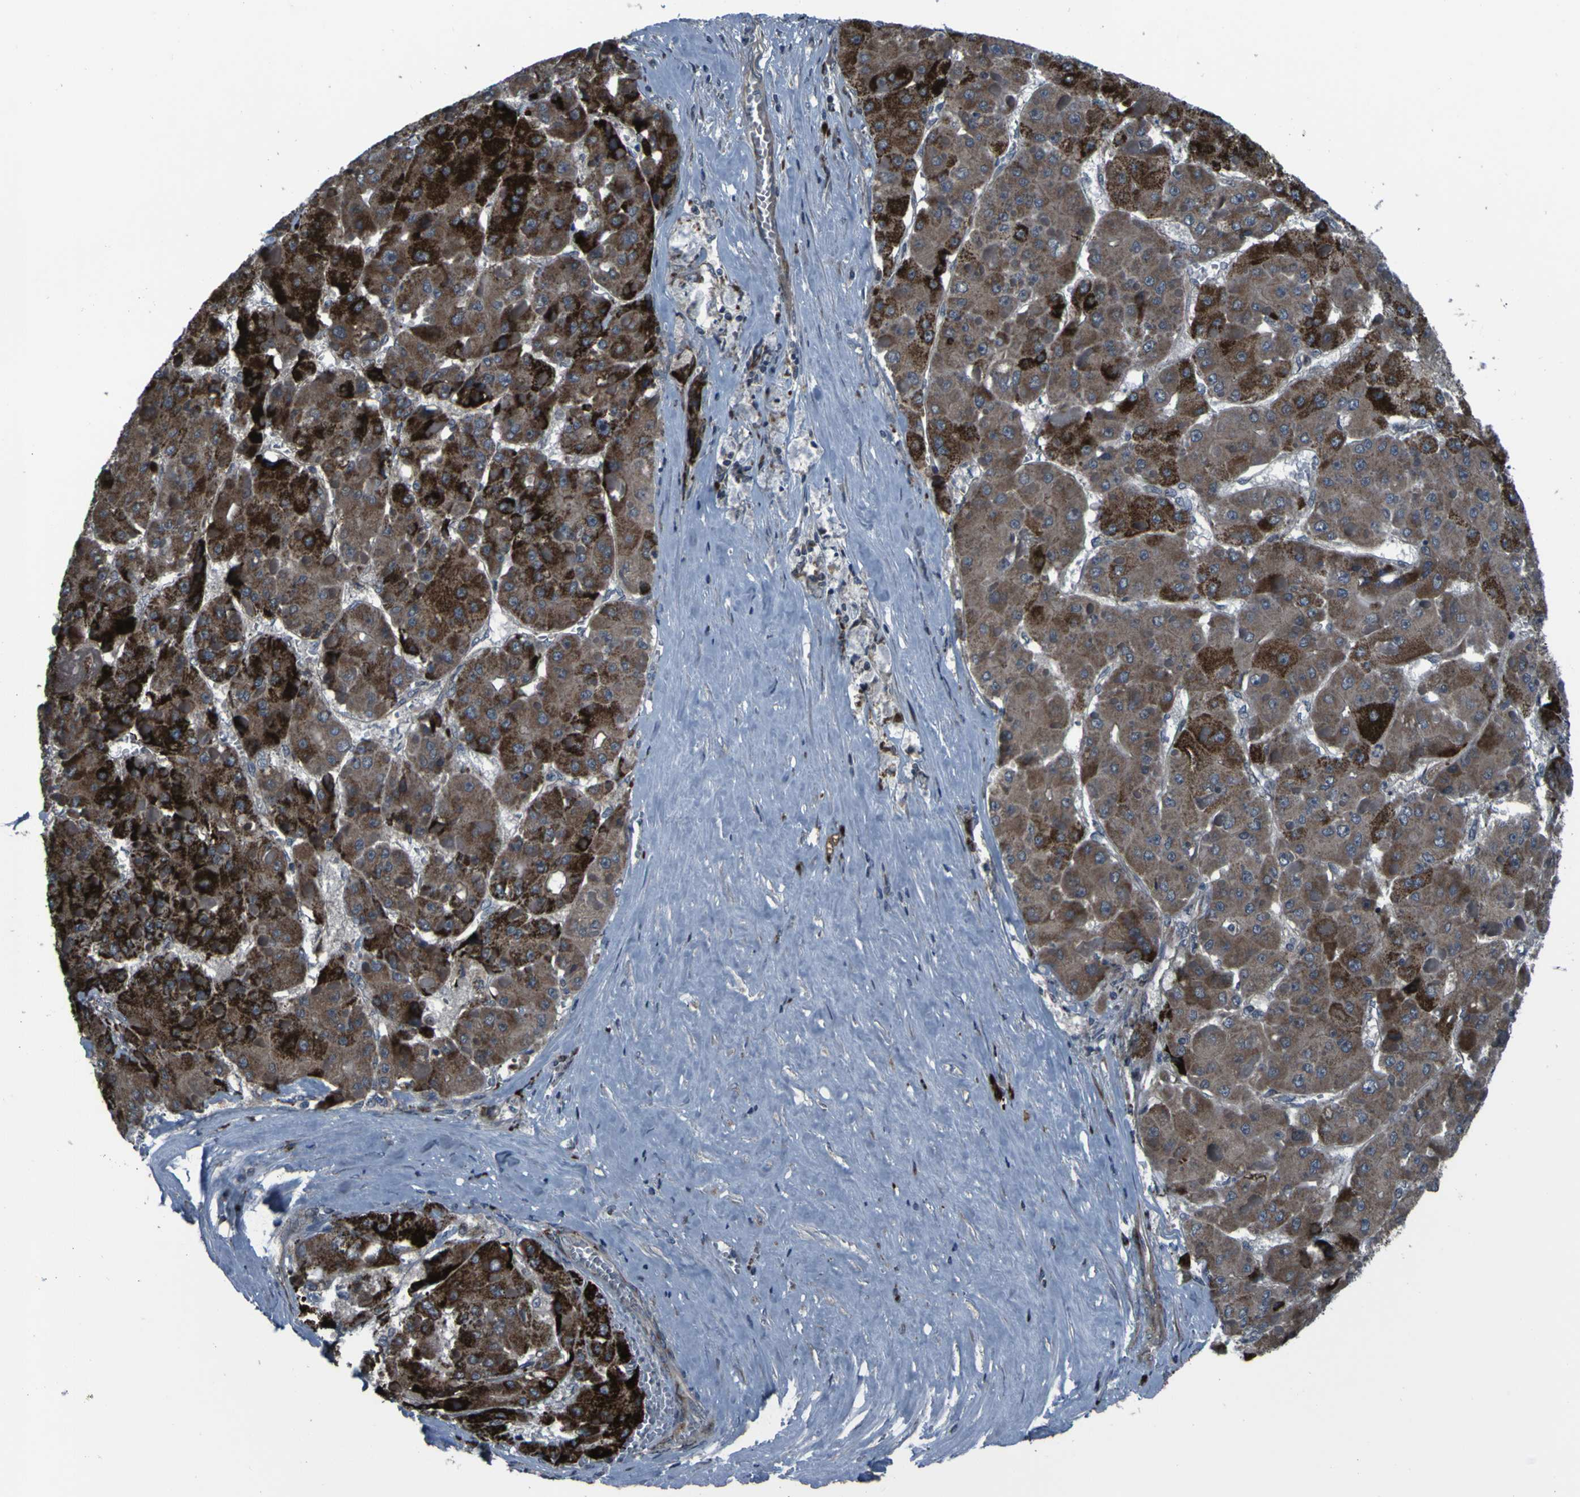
{"staining": {"intensity": "strong", "quantity": ">75%", "location": "cytoplasmic/membranous"}, "tissue": "liver cancer", "cell_type": "Tumor cells", "image_type": "cancer", "snomed": [{"axis": "morphology", "description": "Carcinoma, Hepatocellular, NOS"}, {"axis": "topography", "description": "Liver"}], "caption": "Protein expression analysis of liver cancer reveals strong cytoplasmic/membranous expression in approximately >75% of tumor cells. (IHC, brightfield microscopy, high magnification).", "gene": "OSTM1", "patient": {"sex": "female", "age": 73}}